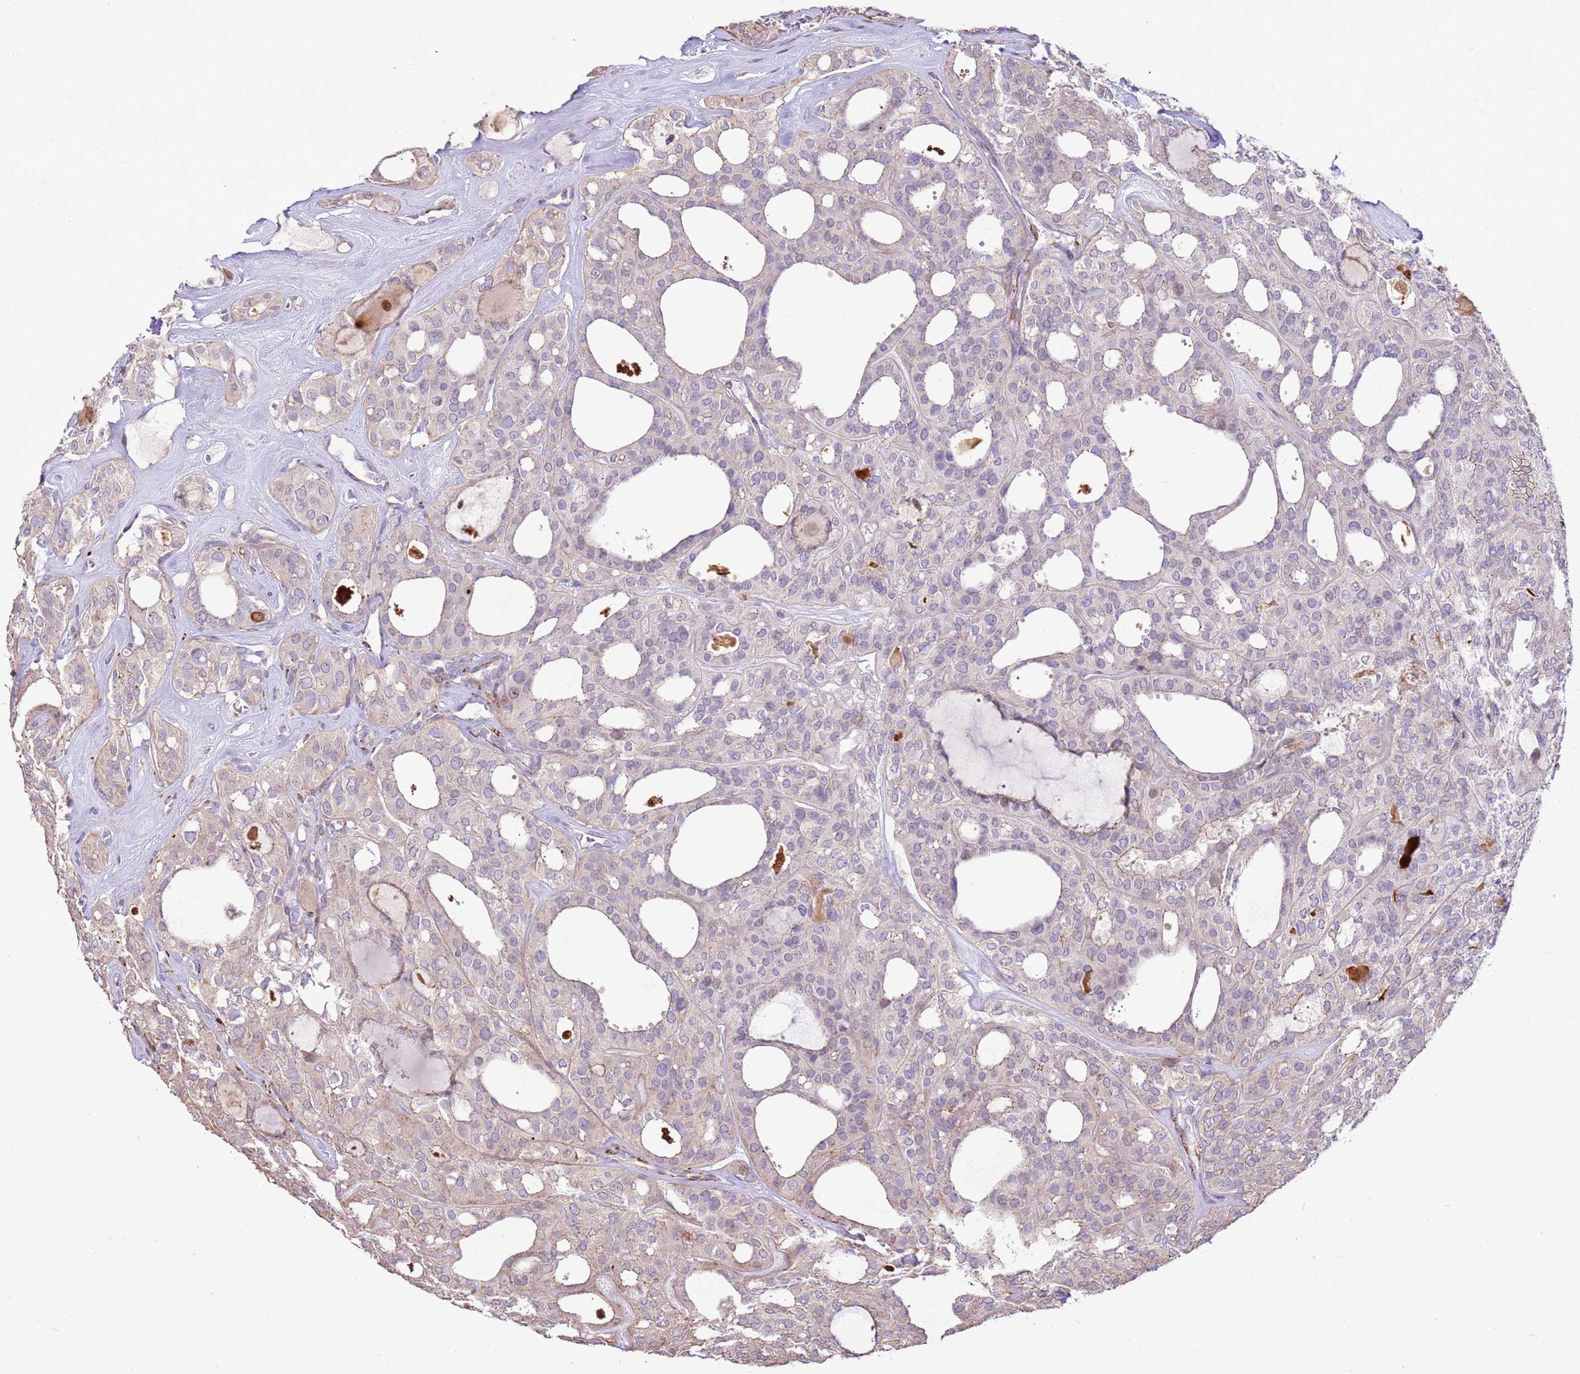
{"staining": {"intensity": "negative", "quantity": "none", "location": "none"}, "tissue": "thyroid cancer", "cell_type": "Tumor cells", "image_type": "cancer", "snomed": [{"axis": "morphology", "description": "Follicular adenoma carcinoma, NOS"}, {"axis": "topography", "description": "Thyroid gland"}], "caption": "Tumor cells are negative for protein expression in human follicular adenoma carcinoma (thyroid).", "gene": "LGI4", "patient": {"sex": "male", "age": 75}}